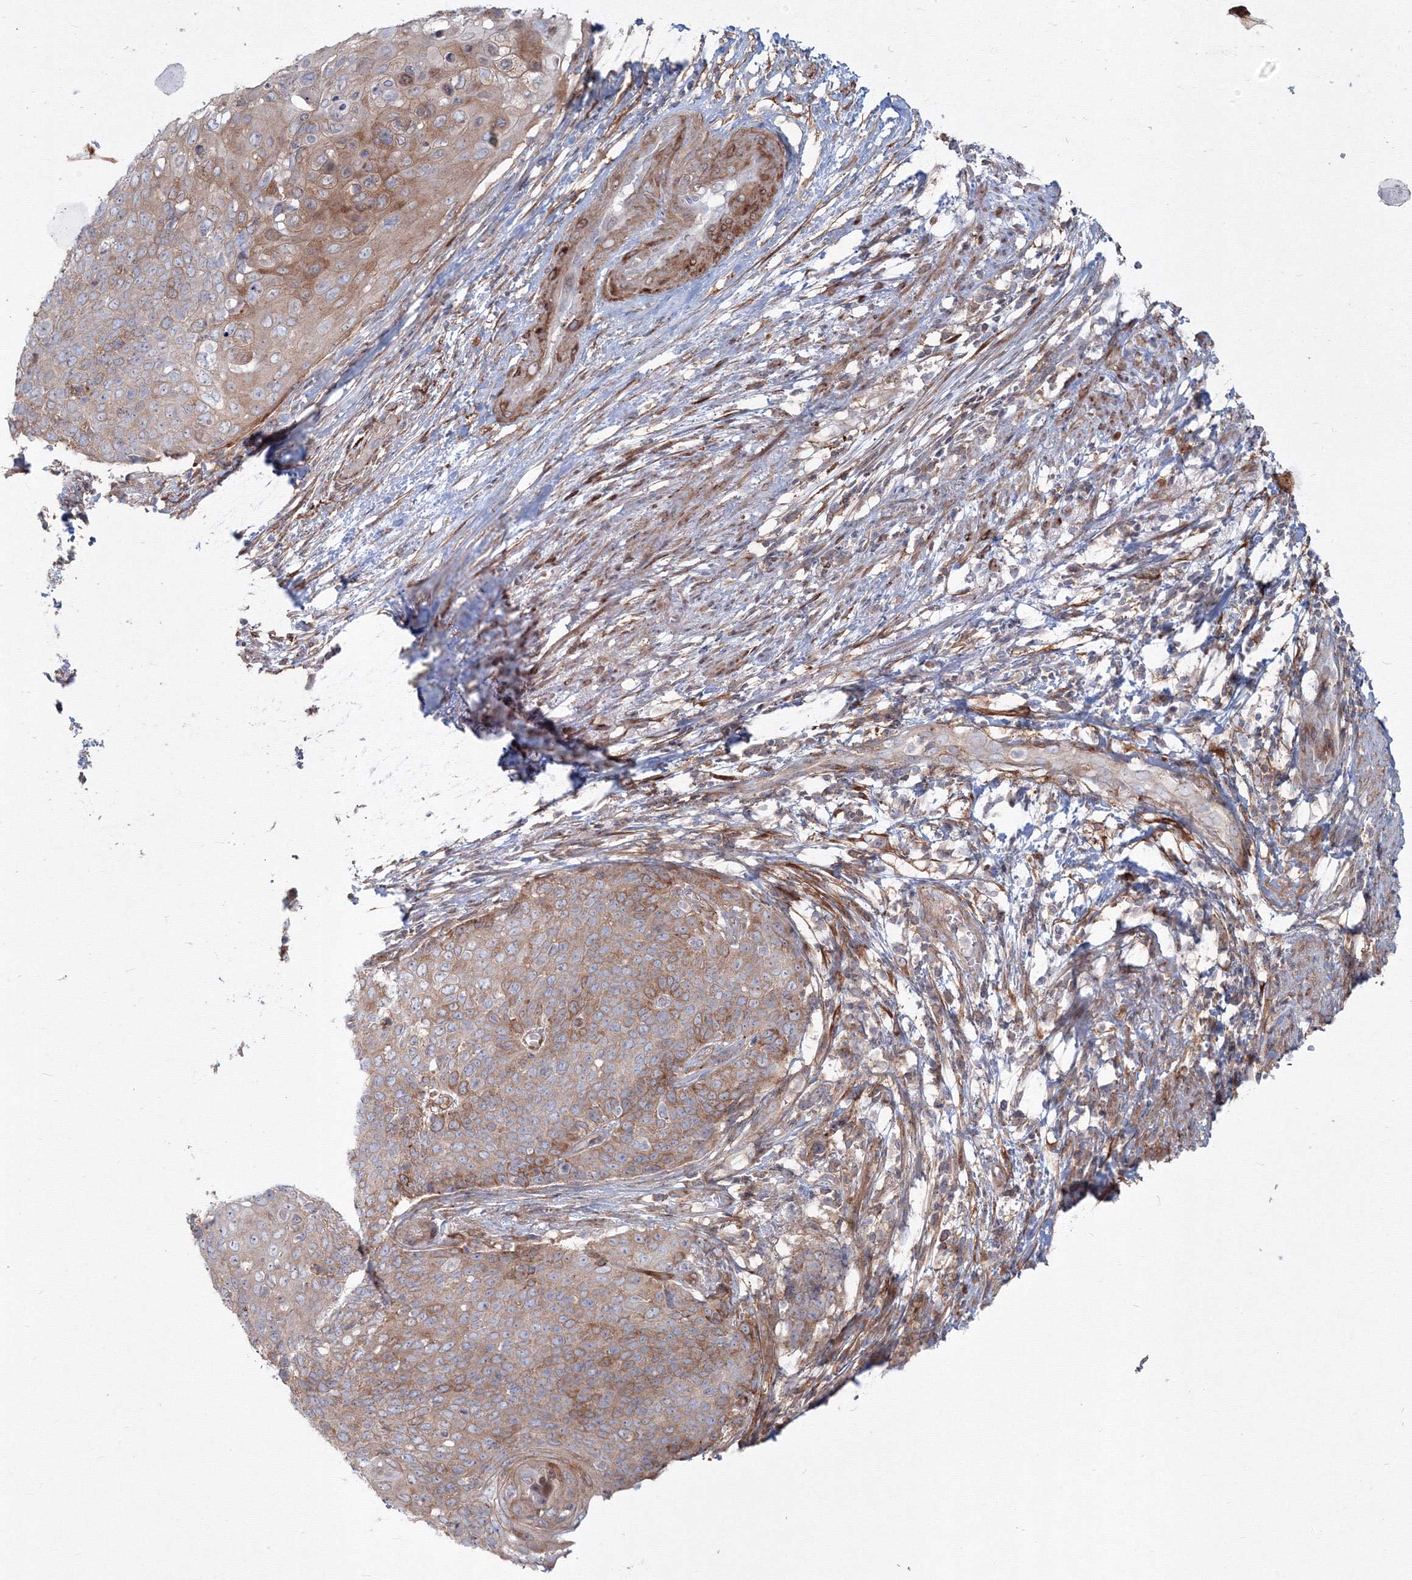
{"staining": {"intensity": "moderate", "quantity": "<25%", "location": "cytoplasmic/membranous"}, "tissue": "cervical cancer", "cell_type": "Tumor cells", "image_type": "cancer", "snomed": [{"axis": "morphology", "description": "Squamous cell carcinoma, NOS"}, {"axis": "topography", "description": "Cervix"}], "caption": "Brown immunohistochemical staining in human cervical squamous cell carcinoma demonstrates moderate cytoplasmic/membranous positivity in about <25% of tumor cells.", "gene": "SH3PXD2A", "patient": {"sex": "female", "age": 39}}